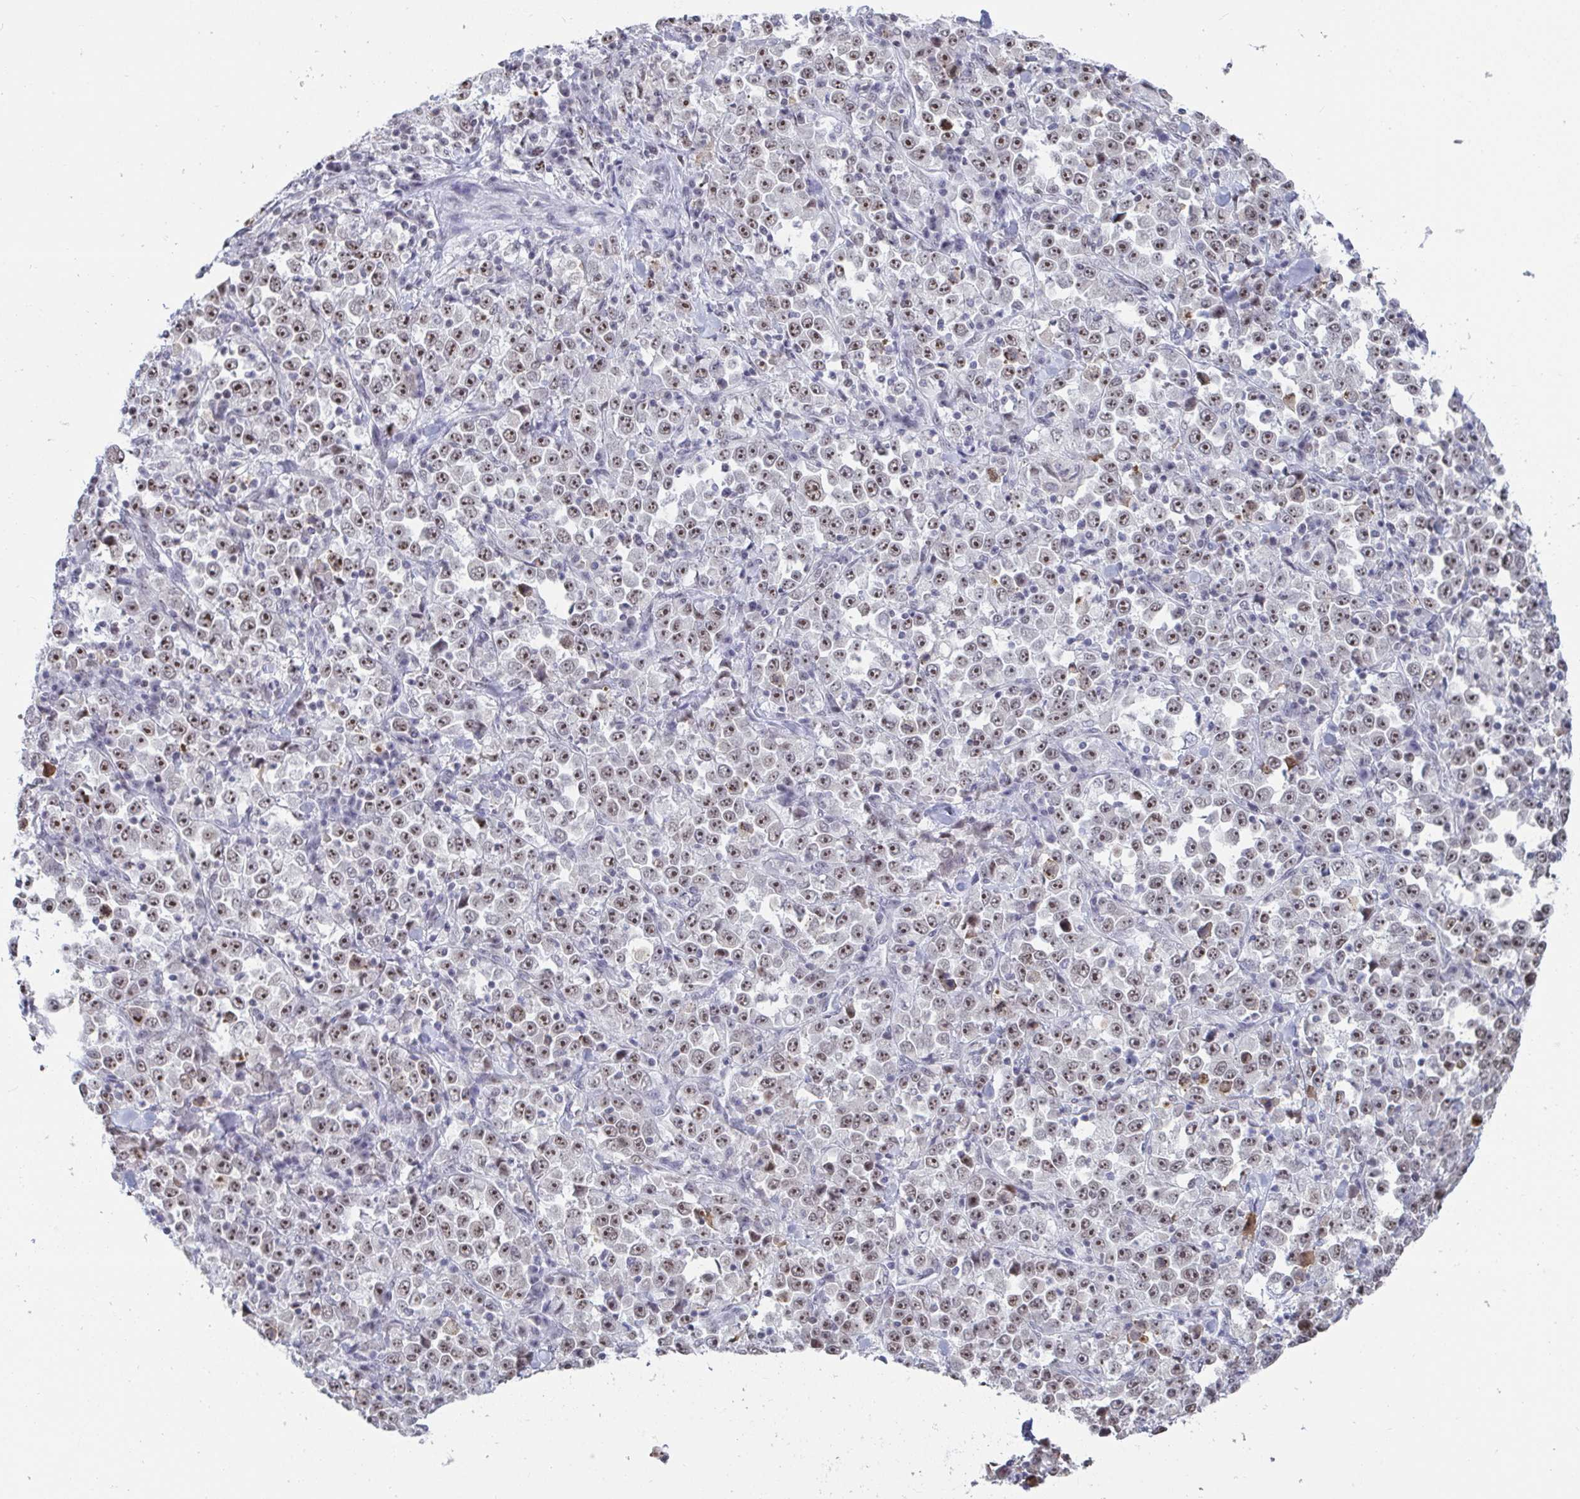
{"staining": {"intensity": "moderate", "quantity": ">75%", "location": "nuclear"}, "tissue": "stomach cancer", "cell_type": "Tumor cells", "image_type": "cancer", "snomed": [{"axis": "morphology", "description": "Normal tissue, NOS"}, {"axis": "morphology", "description": "Adenocarcinoma, NOS"}, {"axis": "topography", "description": "Stomach, upper"}, {"axis": "topography", "description": "Stomach"}], "caption": "High-magnification brightfield microscopy of adenocarcinoma (stomach) stained with DAB (3,3'-diaminobenzidine) (brown) and counterstained with hematoxylin (blue). tumor cells exhibit moderate nuclear positivity is present in approximately>75% of cells.", "gene": "SUPT16H", "patient": {"sex": "male", "age": 59}}